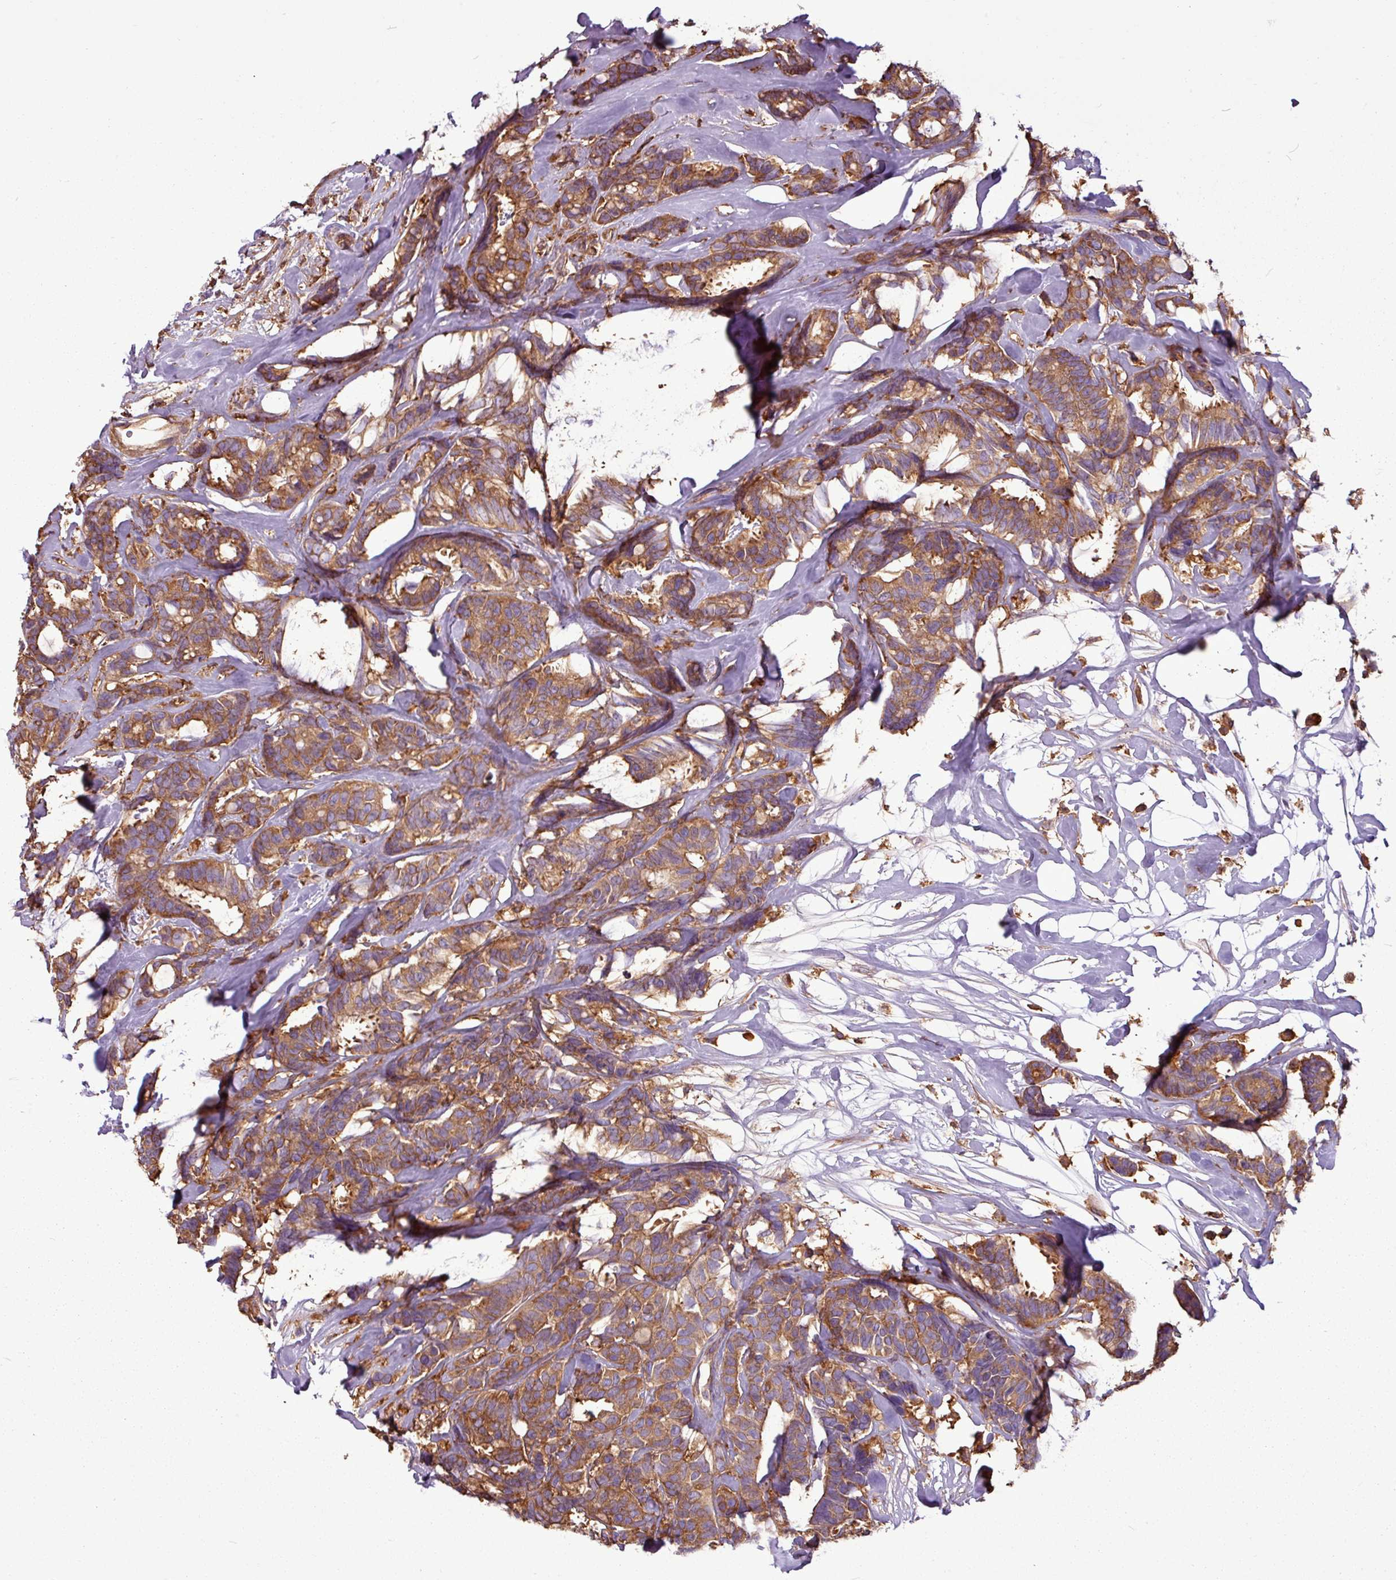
{"staining": {"intensity": "moderate", "quantity": ">75%", "location": "cytoplasmic/membranous"}, "tissue": "breast cancer", "cell_type": "Tumor cells", "image_type": "cancer", "snomed": [{"axis": "morphology", "description": "Duct carcinoma"}, {"axis": "topography", "description": "Breast"}], "caption": "Immunohistochemical staining of breast cancer (intraductal carcinoma) reveals moderate cytoplasmic/membranous protein staining in about >75% of tumor cells.", "gene": "PACSIN2", "patient": {"sex": "female", "age": 87}}